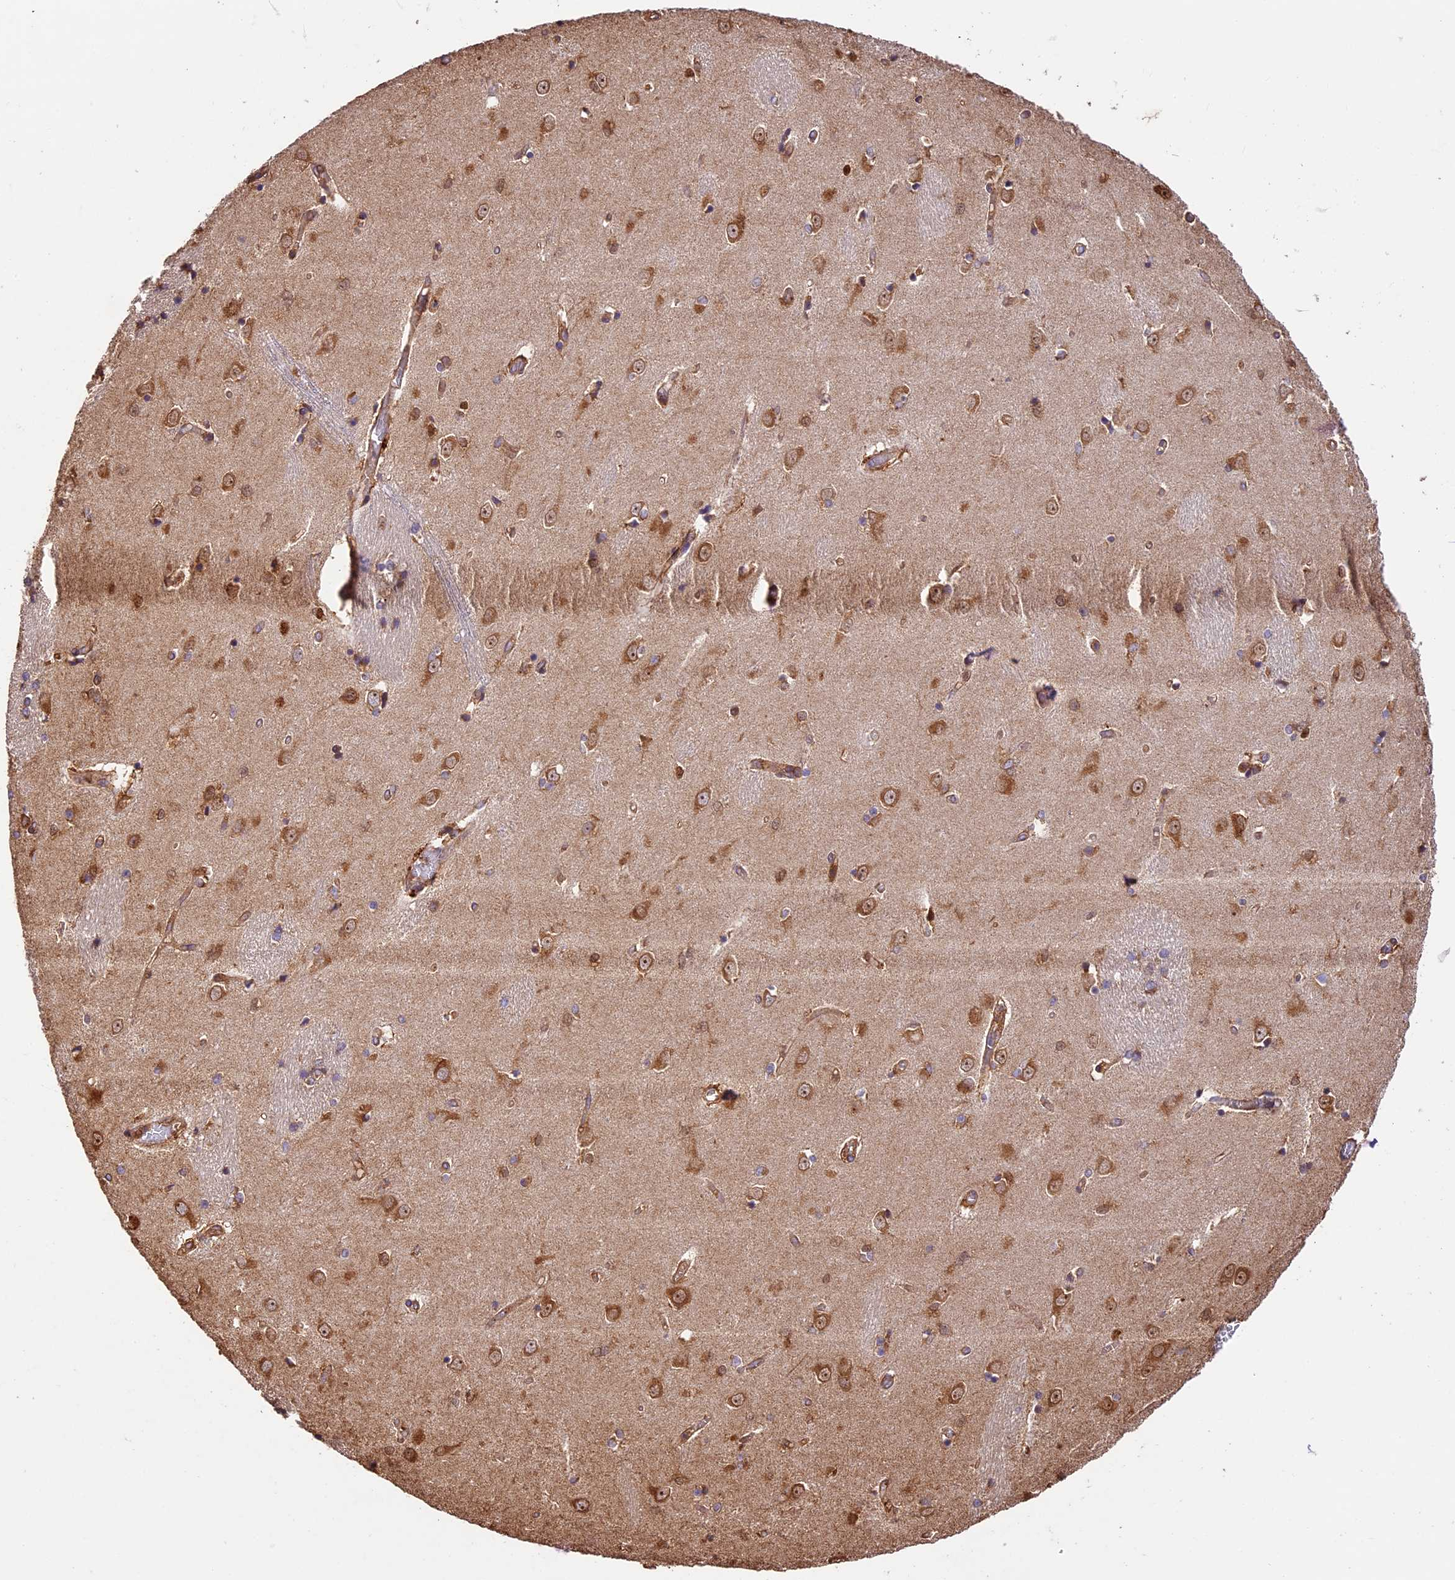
{"staining": {"intensity": "strong", "quantity": "25%-75%", "location": "cytoplasmic/membranous,nuclear"}, "tissue": "caudate", "cell_type": "Glial cells", "image_type": "normal", "snomed": [{"axis": "morphology", "description": "Normal tissue, NOS"}, {"axis": "topography", "description": "Lateral ventricle wall"}], "caption": "Immunohistochemistry (IHC) staining of benign caudate, which shows high levels of strong cytoplasmic/membranous,nuclear staining in about 25%-75% of glial cells indicating strong cytoplasmic/membranous,nuclear protein positivity. The staining was performed using DAB (brown) for protein detection and nuclei were counterstained in hematoxylin (blue).", "gene": "KARS1", "patient": {"sex": "male", "age": 37}}